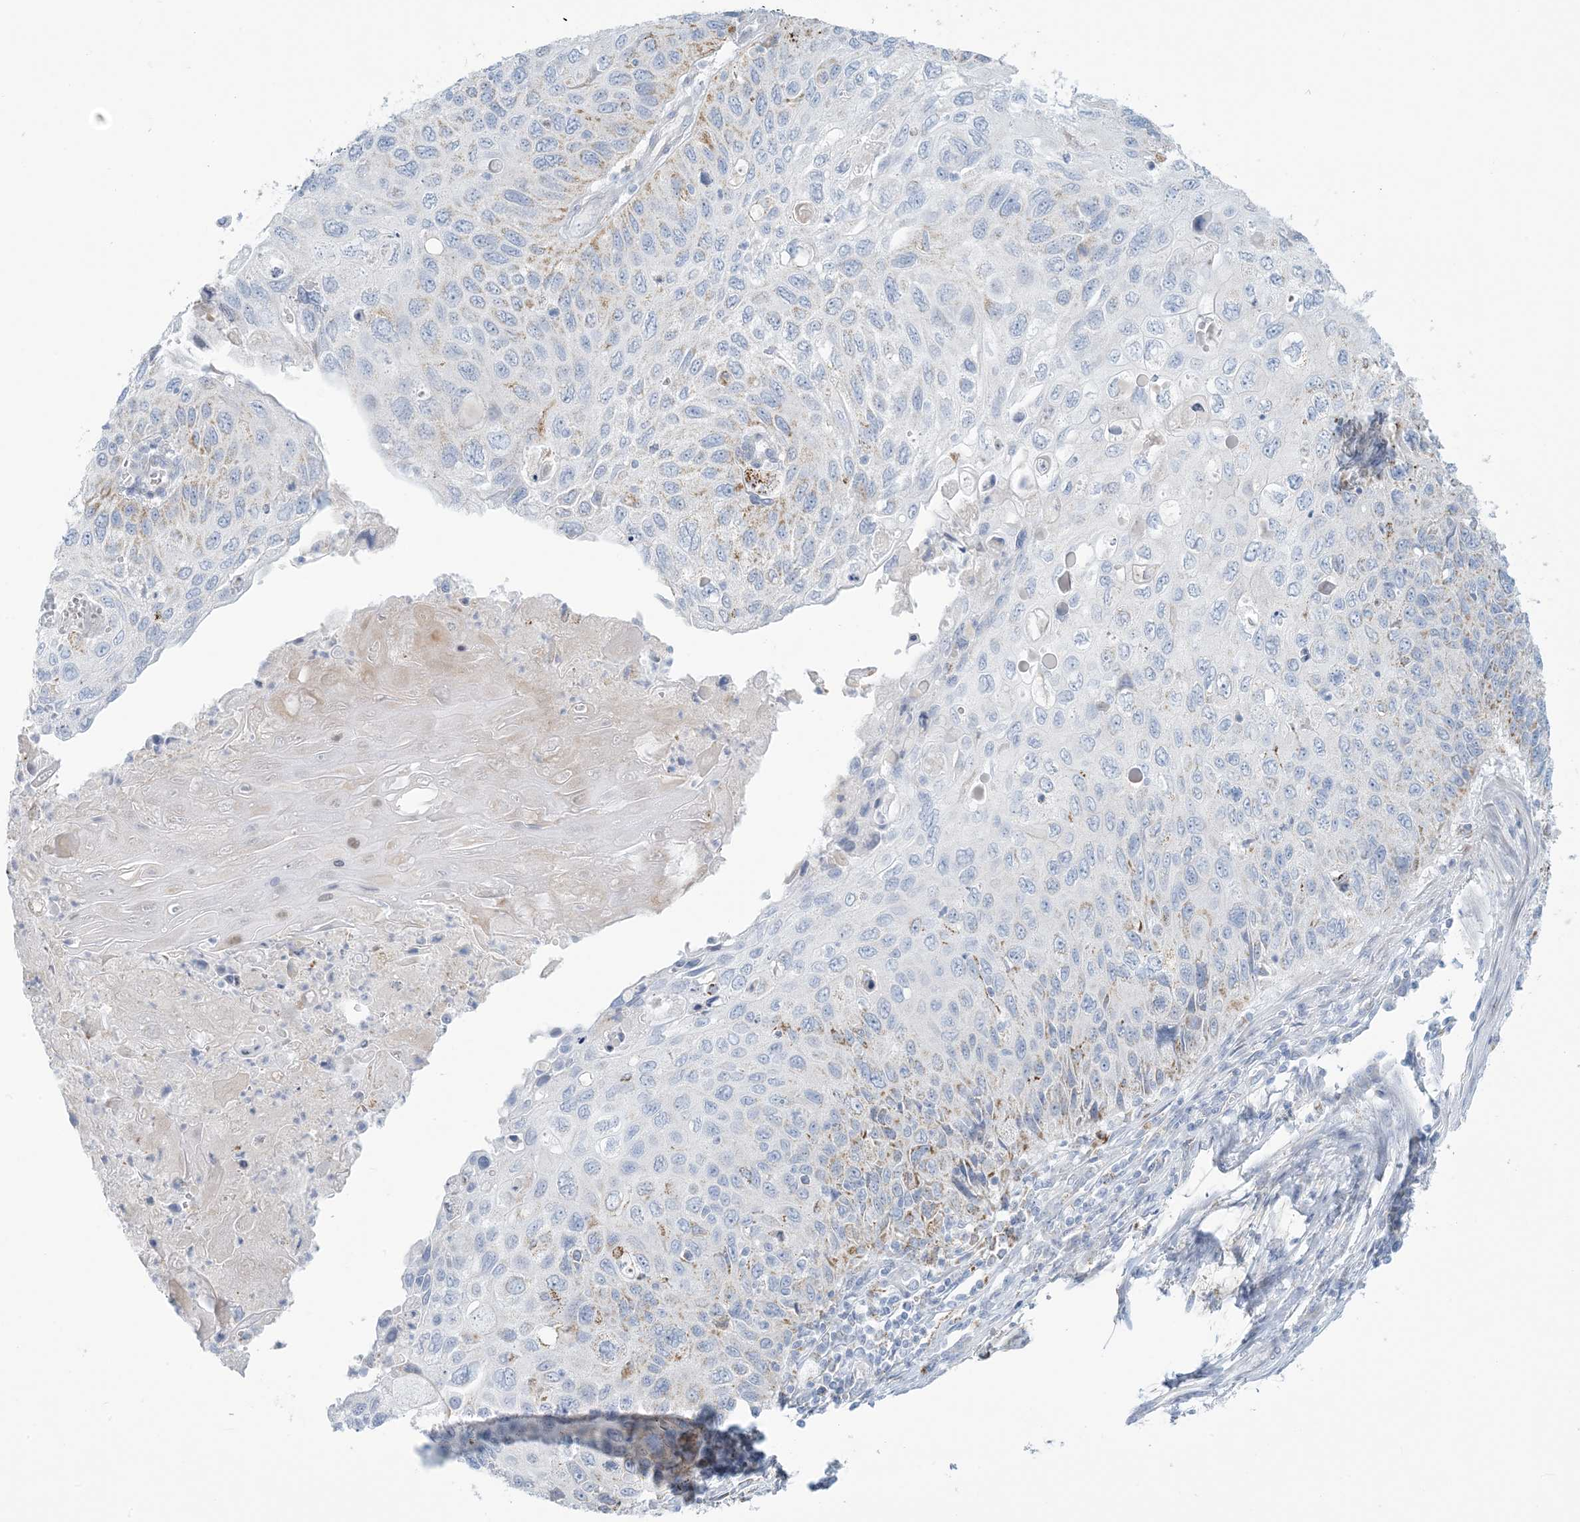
{"staining": {"intensity": "weak", "quantity": "<25%", "location": "cytoplasmic/membranous"}, "tissue": "cervical cancer", "cell_type": "Tumor cells", "image_type": "cancer", "snomed": [{"axis": "morphology", "description": "Squamous cell carcinoma, NOS"}, {"axis": "topography", "description": "Cervix"}], "caption": "IHC of human squamous cell carcinoma (cervical) reveals no expression in tumor cells.", "gene": "ZDHHC4", "patient": {"sex": "female", "age": 70}}